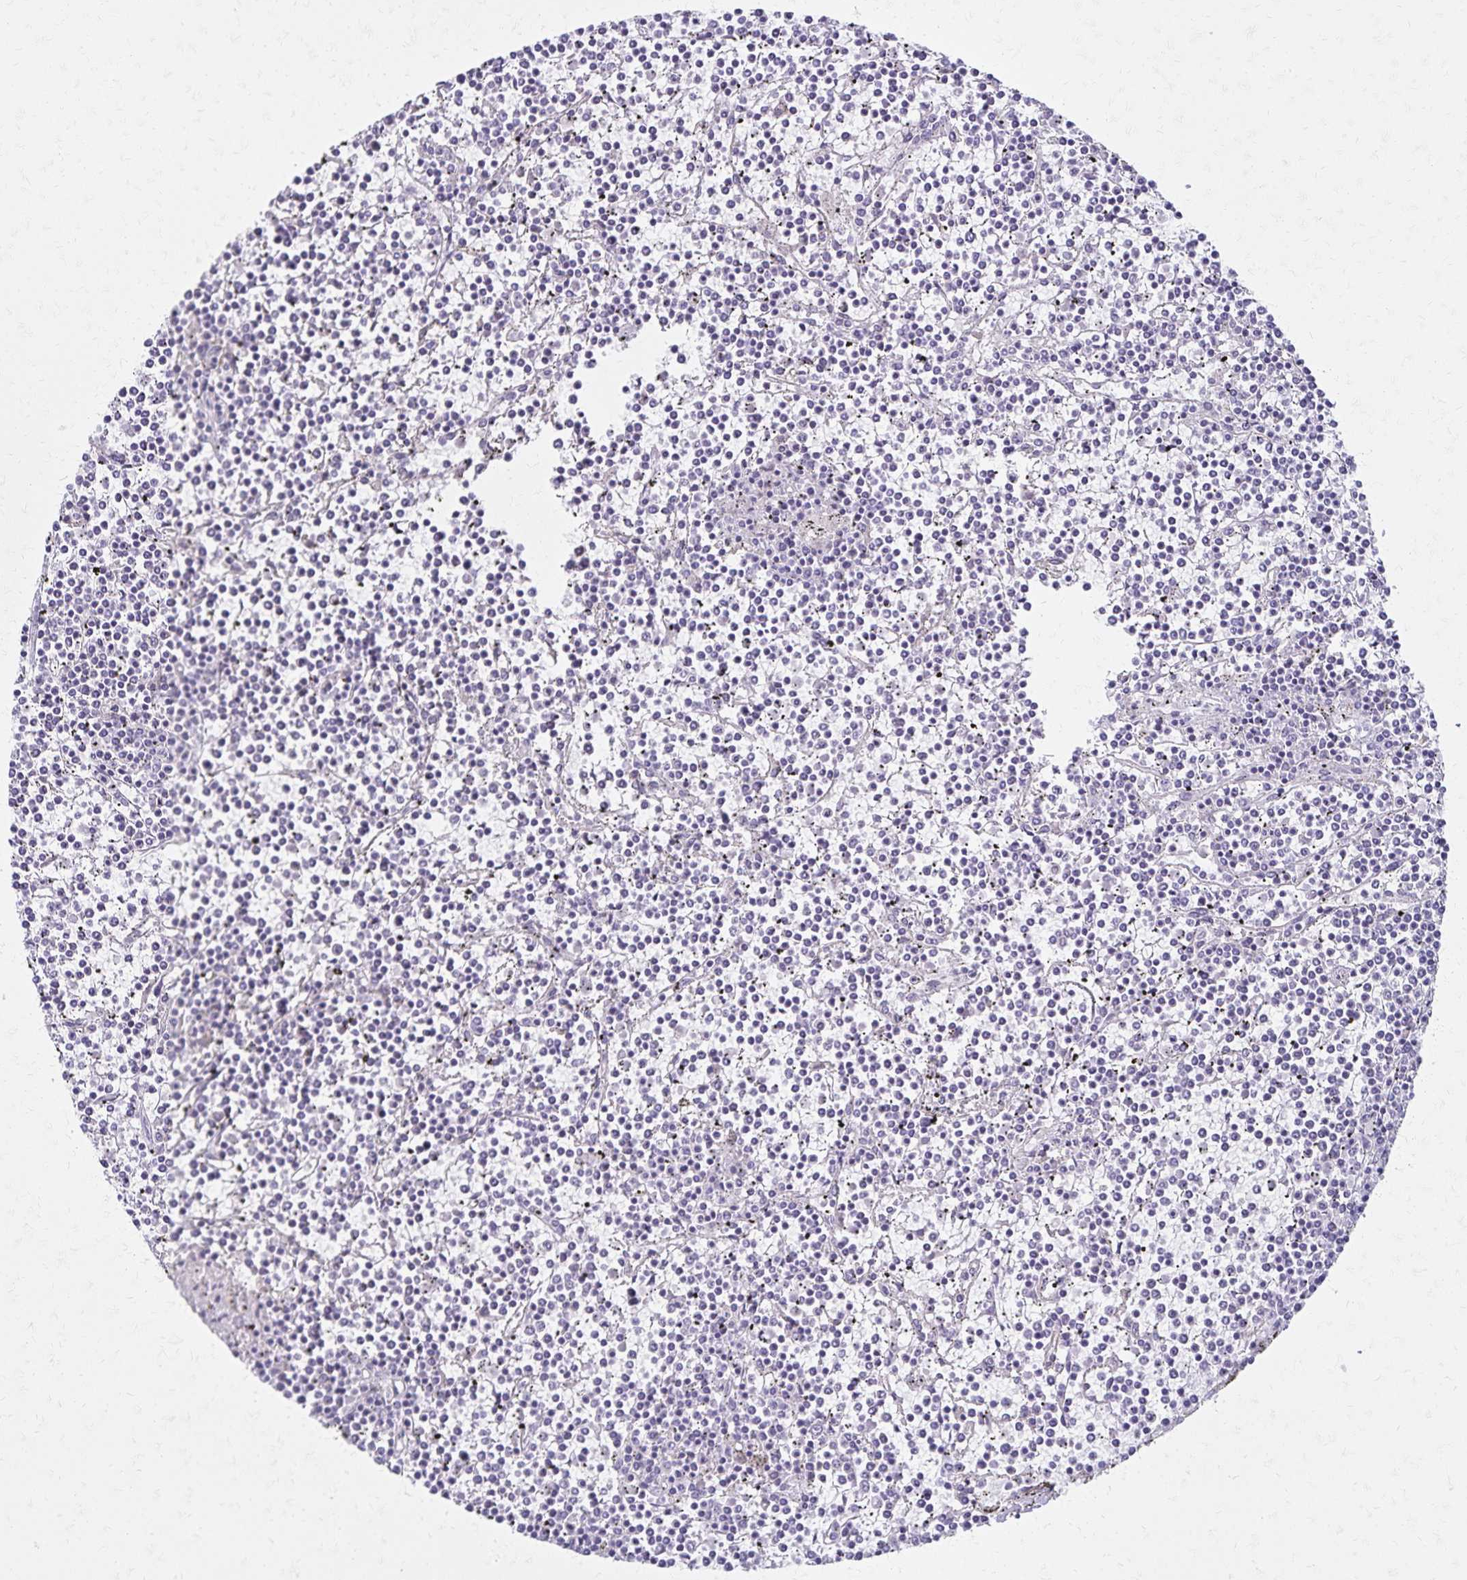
{"staining": {"intensity": "negative", "quantity": "none", "location": "none"}, "tissue": "lymphoma", "cell_type": "Tumor cells", "image_type": "cancer", "snomed": [{"axis": "morphology", "description": "Malignant lymphoma, non-Hodgkin's type, Low grade"}, {"axis": "topography", "description": "Spleen"}], "caption": "Immunohistochemistry photomicrograph of neoplastic tissue: human lymphoma stained with DAB reveals no significant protein staining in tumor cells.", "gene": "KISS1", "patient": {"sex": "female", "age": 19}}